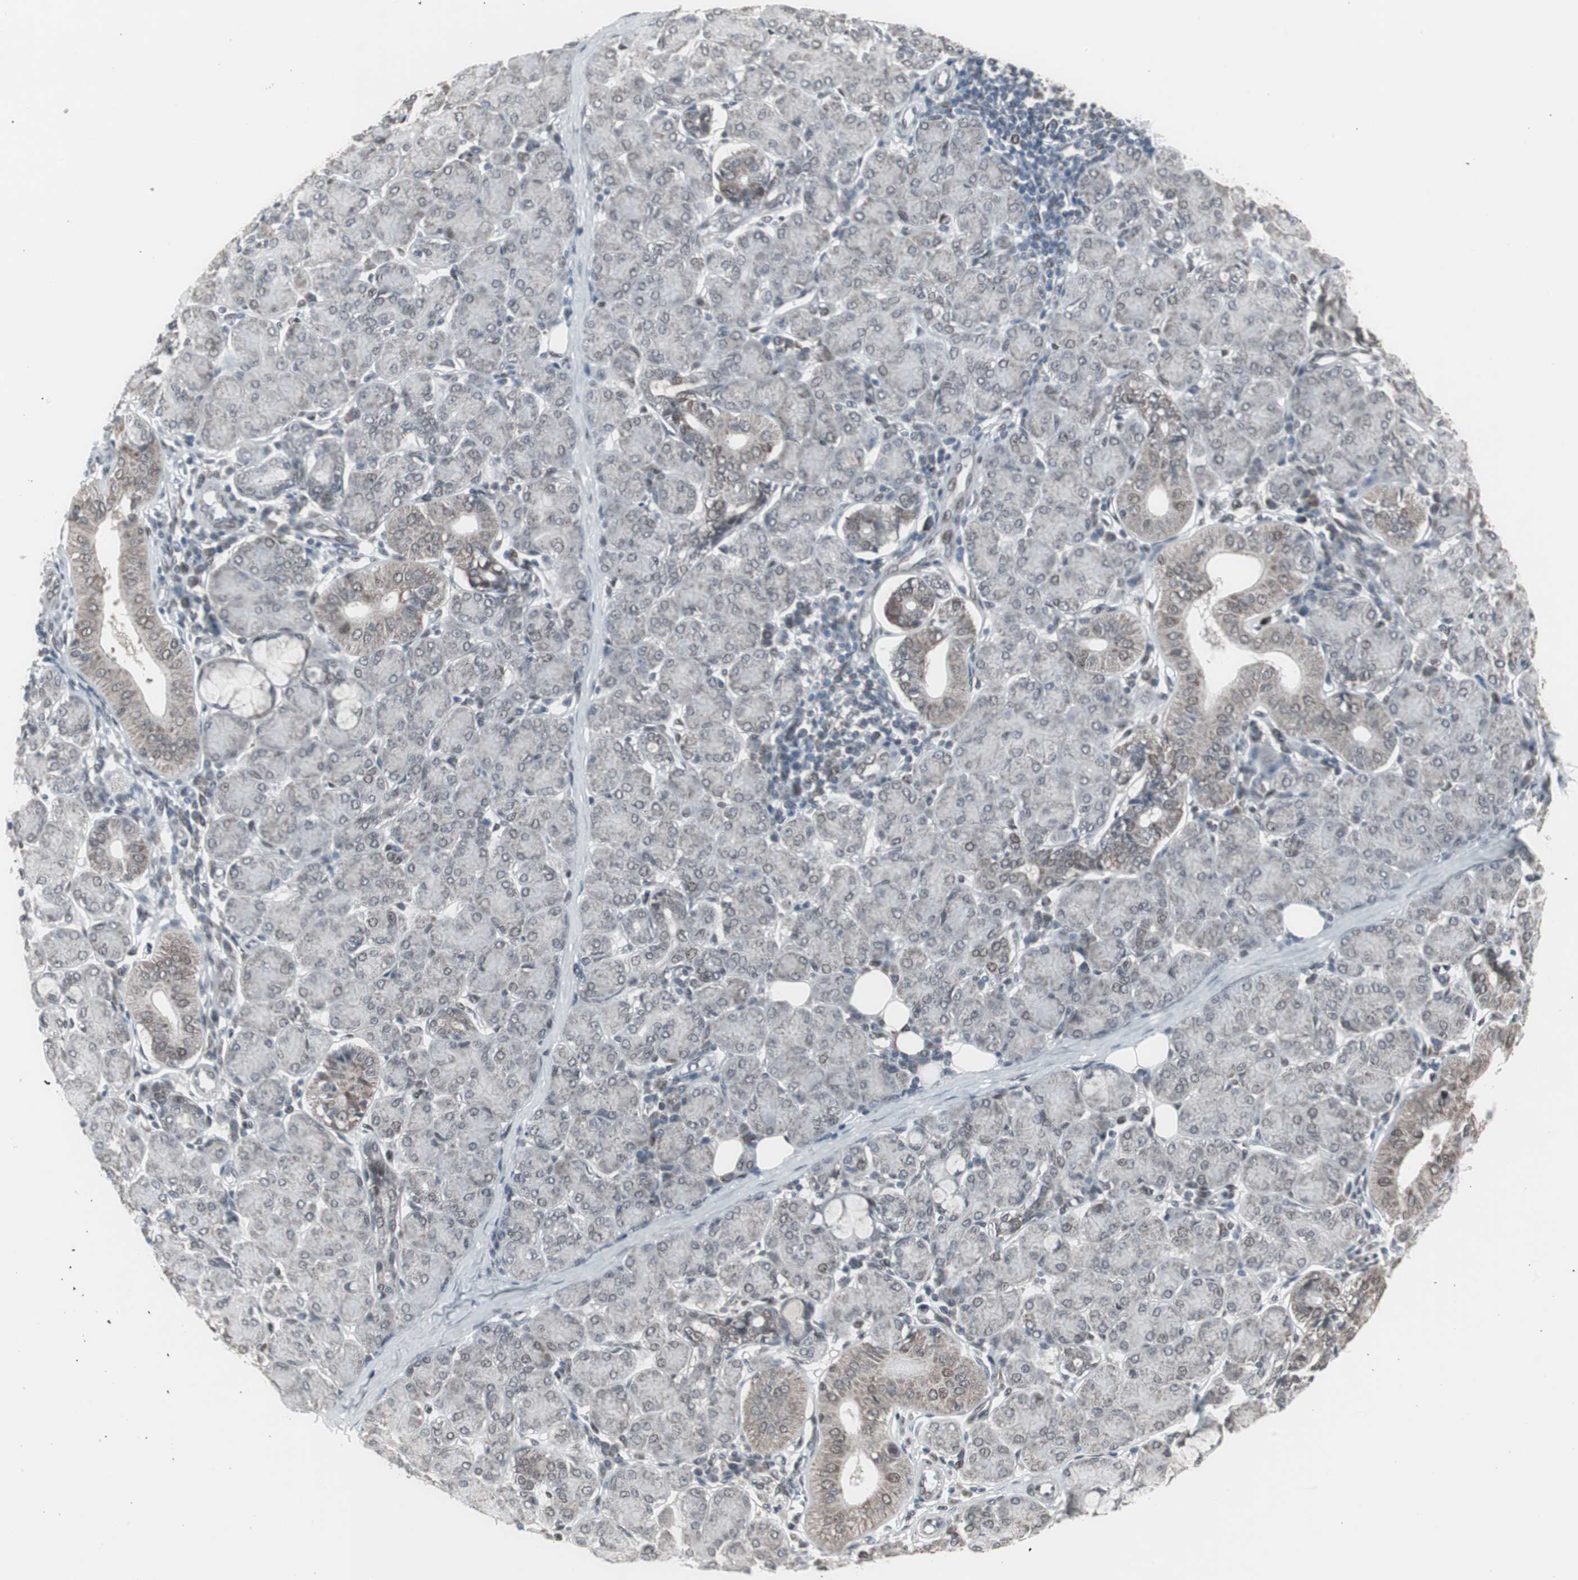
{"staining": {"intensity": "weak", "quantity": "25%-75%", "location": "nuclear"}, "tissue": "salivary gland", "cell_type": "Glandular cells", "image_type": "normal", "snomed": [{"axis": "morphology", "description": "Normal tissue, NOS"}, {"axis": "morphology", "description": "Inflammation, NOS"}, {"axis": "topography", "description": "Lymph node"}, {"axis": "topography", "description": "Salivary gland"}], "caption": "Weak nuclear positivity is appreciated in approximately 25%-75% of glandular cells in normal salivary gland.", "gene": "RXRA", "patient": {"sex": "male", "age": 3}}